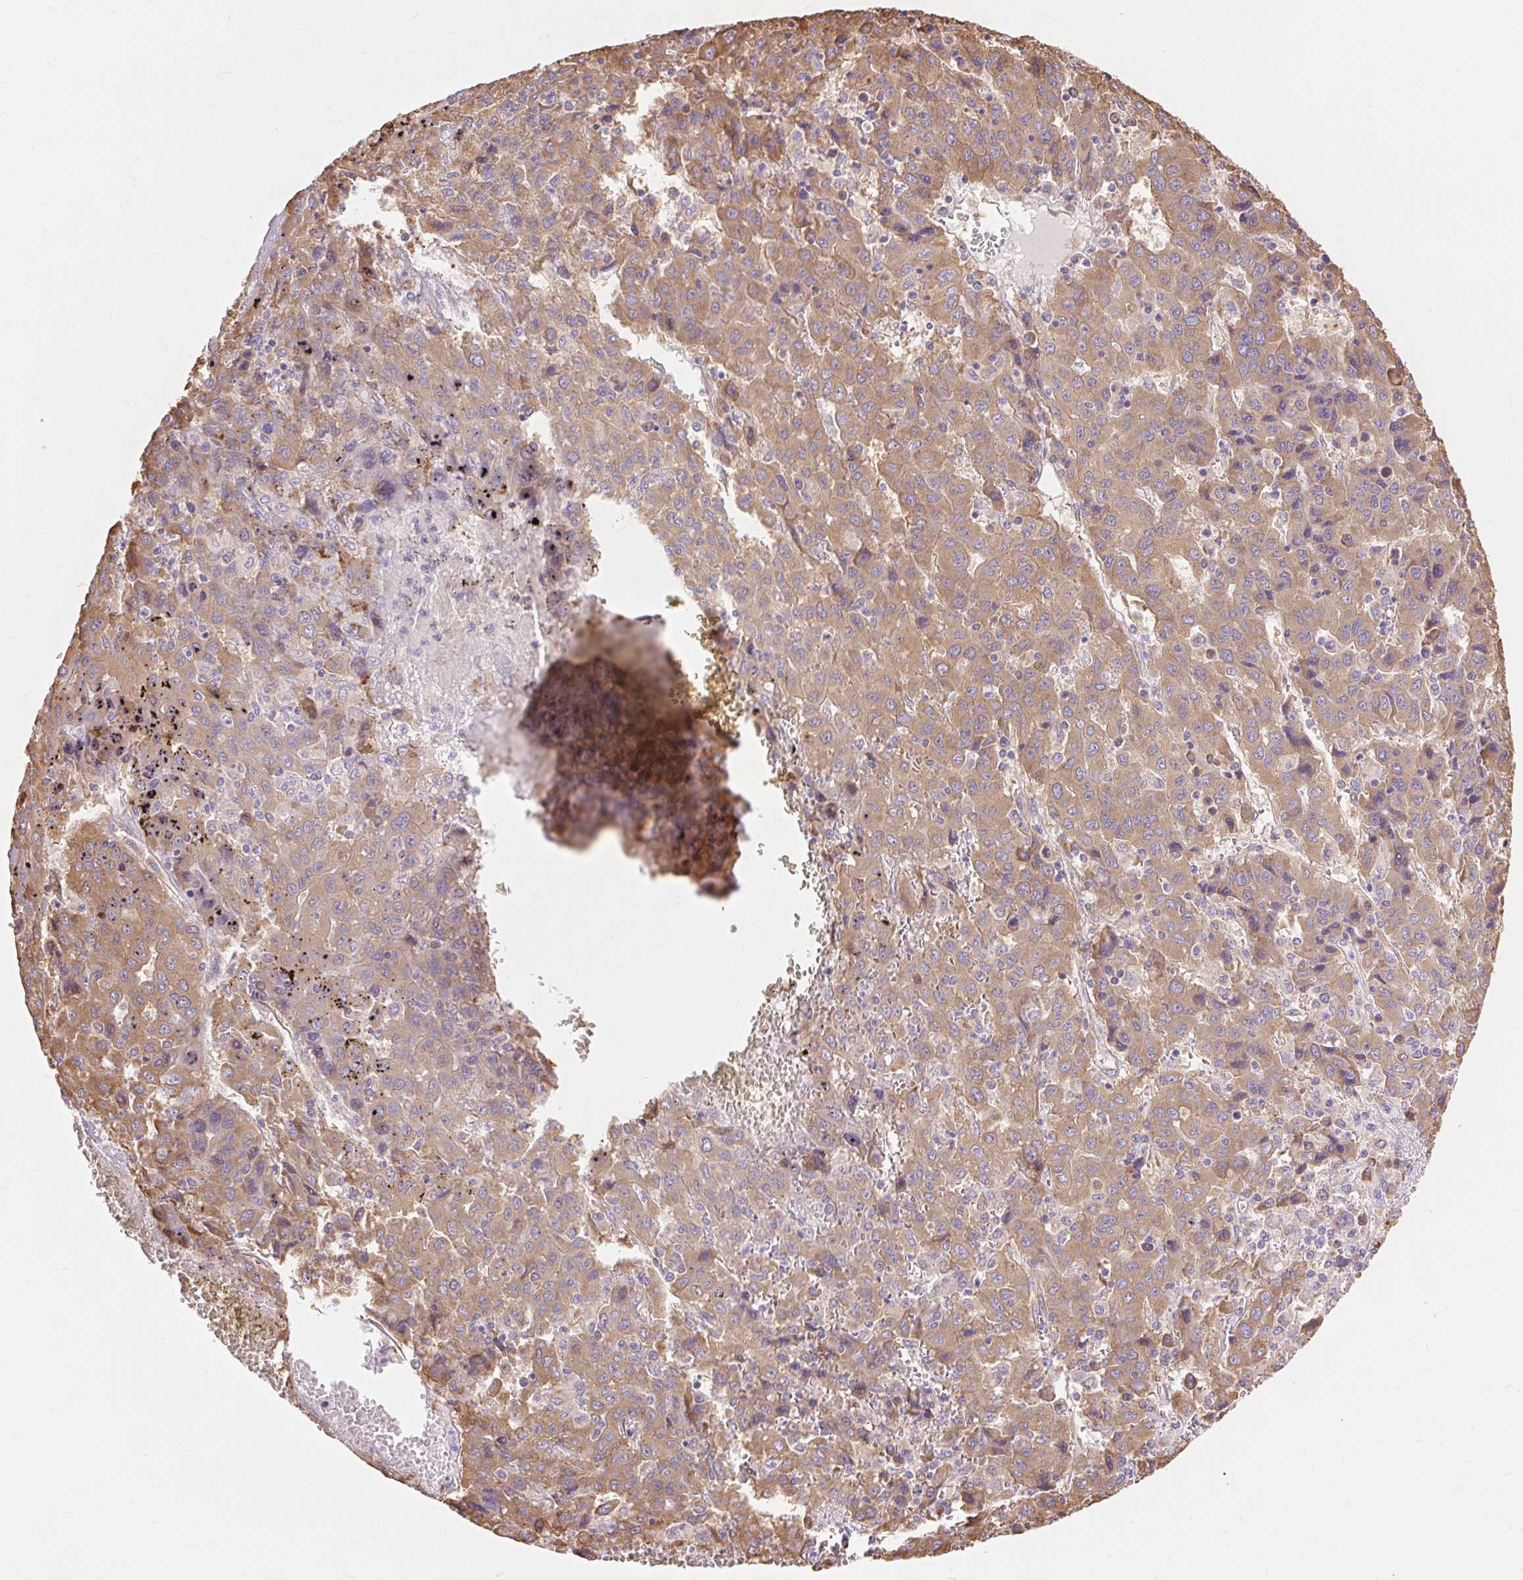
{"staining": {"intensity": "moderate", "quantity": ">75%", "location": "cytoplasmic/membranous"}, "tissue": "liver cancer", "cell_type": "Tumor cells", "image_type": "cancer", "snomed": [{"axis": "morphology", "description": "Carcinoma, Hepatocellular, NOS"}, {"axis": "topography", "description": "Liver"}], "caption": "Immunohistochemistry (IHC) image of liver cancer (hepatocellular carcinoma) stained for a protein (brown), which reveals medium levels of moderate cytoplasmic/membranous staining in approximately >75% of tumor cells.", "gene": "RPS17", "patient": {"sex": "female", "age": 53}}